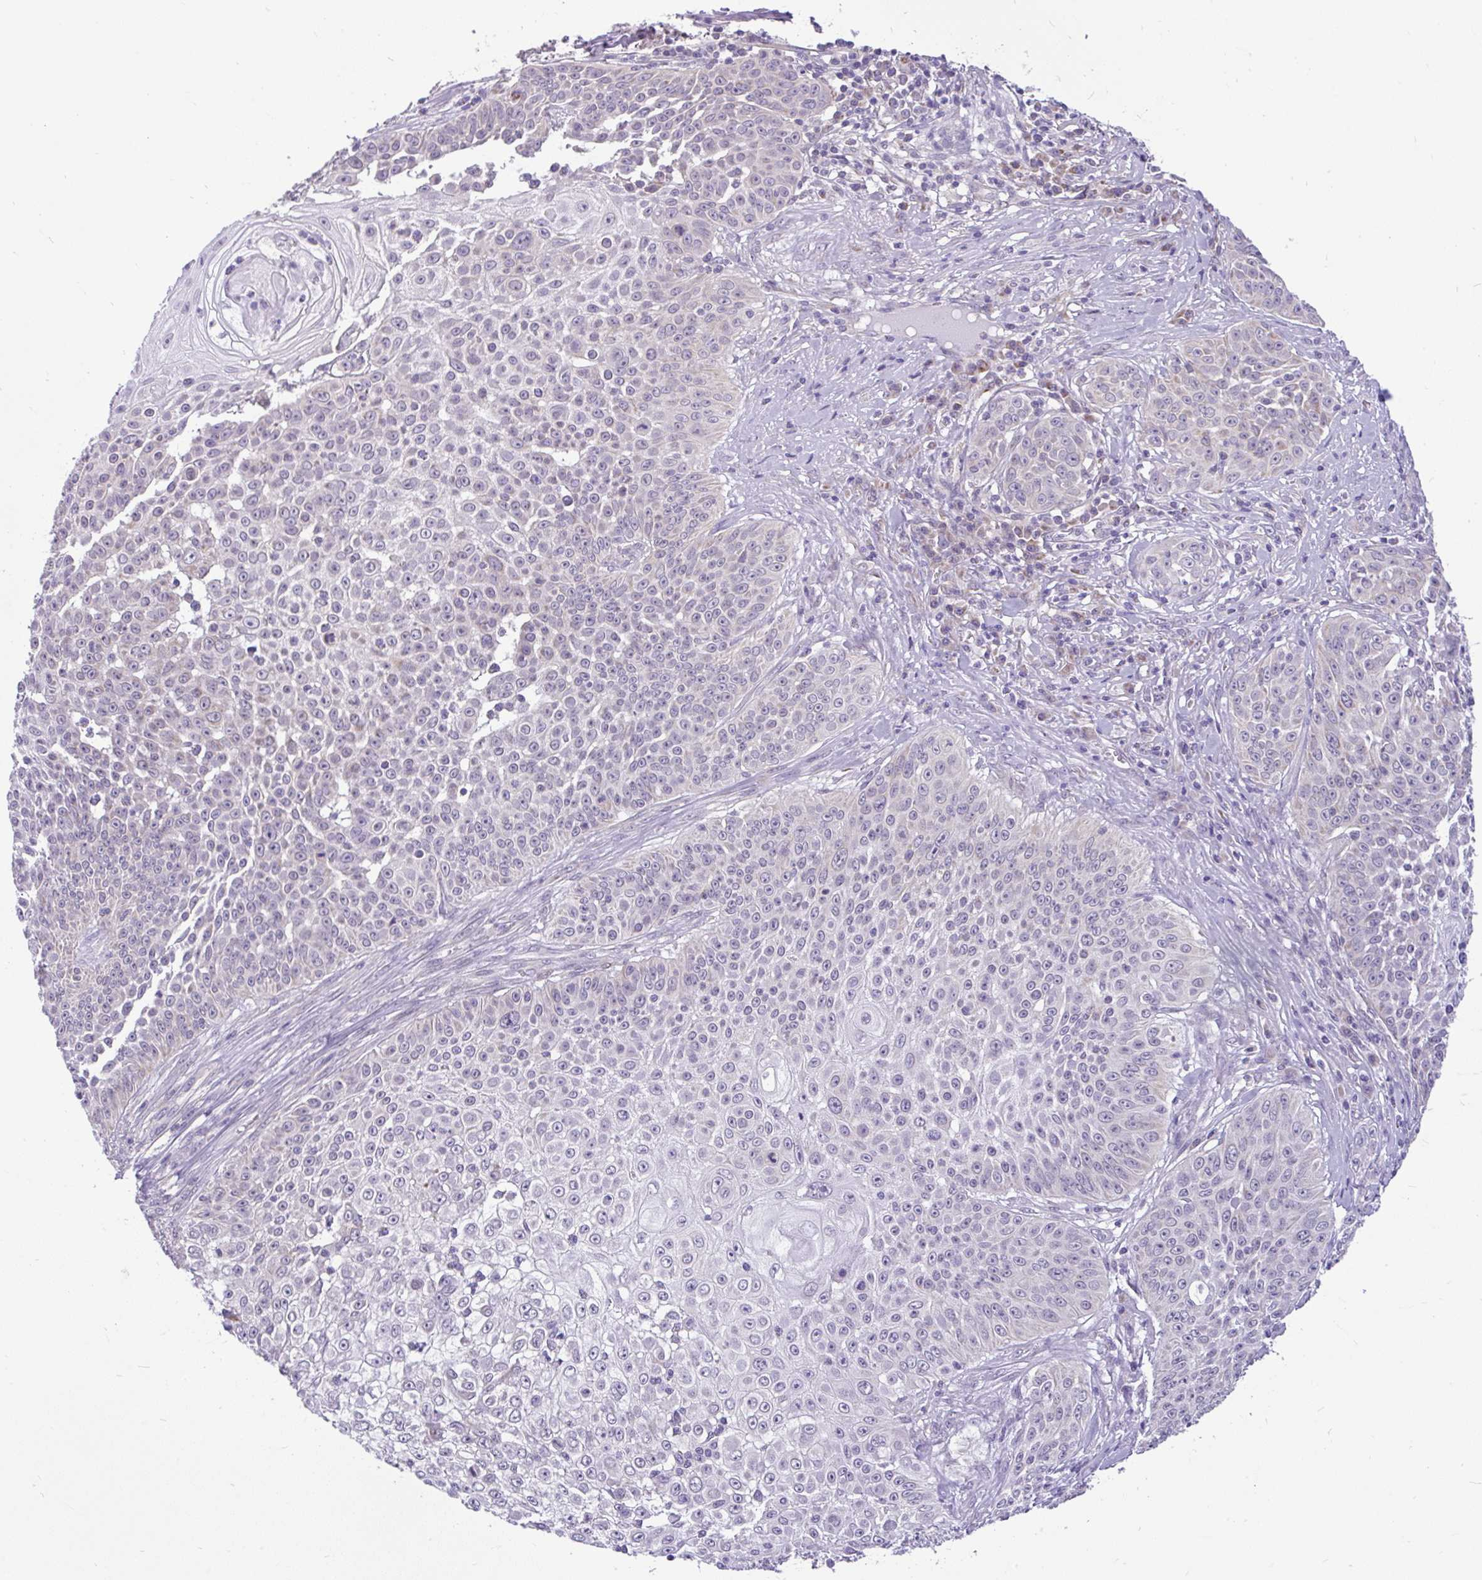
{"staining": {"intensity": "moderate", "quantity": "<25%", "location": "cytoplasmic/membranous"}, "tissue": "skin cancer", "cell_type": "Tumor cells", "image_type": "cancer", "snomed": [{"axis": "morphology", "description": "Squamous cell carcinoma, NOS"}, {"axis": "topography", "description": "Skin"}], "caption": "This photomicrograph demonstrates skin cancer stained with immunohistochemistry (IHC) to label a protein in brown. The cytoplasmic/membranous of tumor cells show moderate positivity for the protein. Nuclei are counter-stained blue.", "gene": "PYCR2", "patient": {"sex": "male", "age": 24}}